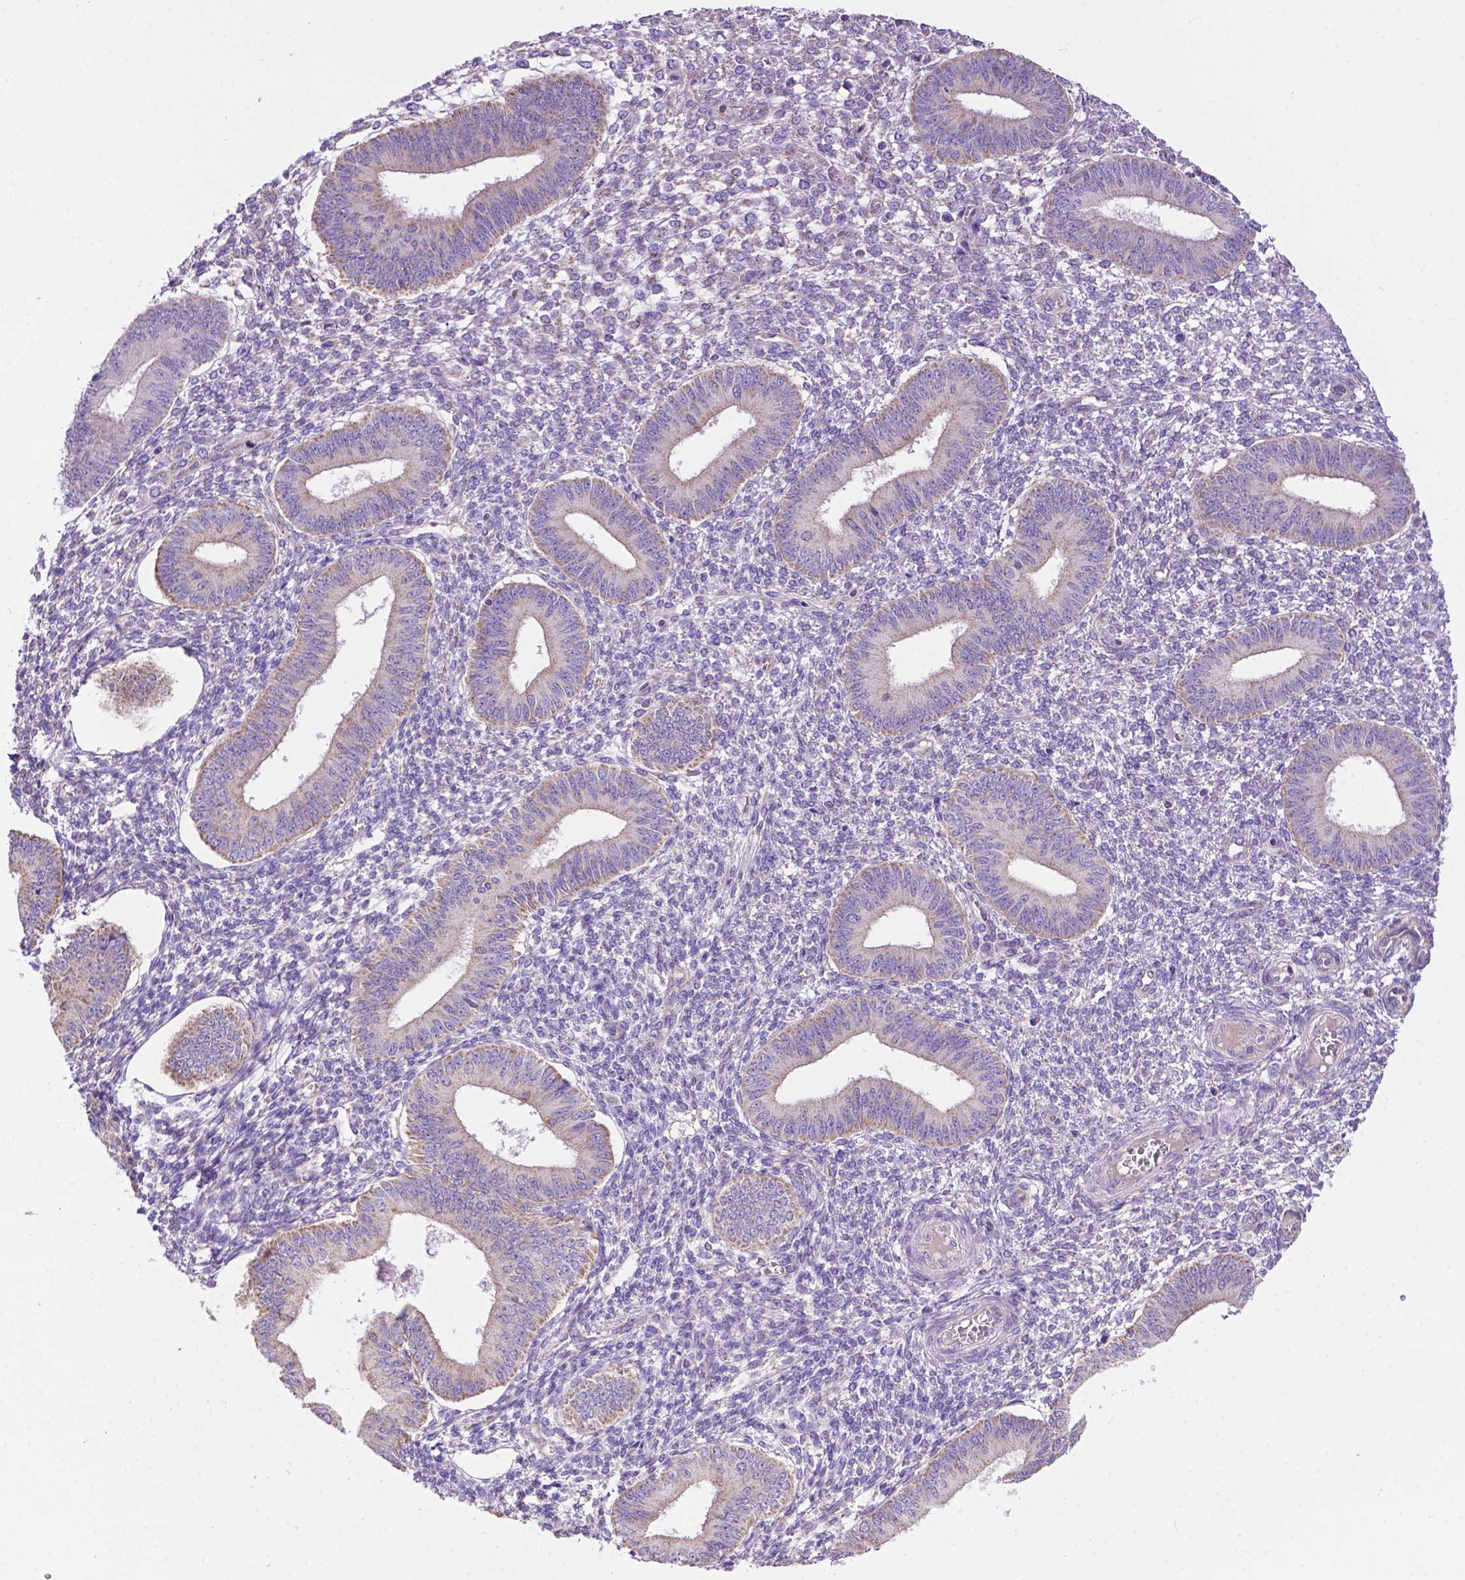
{"staining": {"intensity": "negative", "quantity": "none", "location": "none"}, "tissue": "endometrium", "cell_type": "Cells in endometrial stroma", "image_type": "normal", "snomed": [{"axis": "morphology", "description": "Normal tissue, NOS"}, {"axis": "topography", "description": "Endometrium"}], "caption": "Cells in endometrial stroma are negative for brown protein staining in benign endometrium.", "gene": "PHYHIP", "patient": {"sex": "female", "age": 42}}